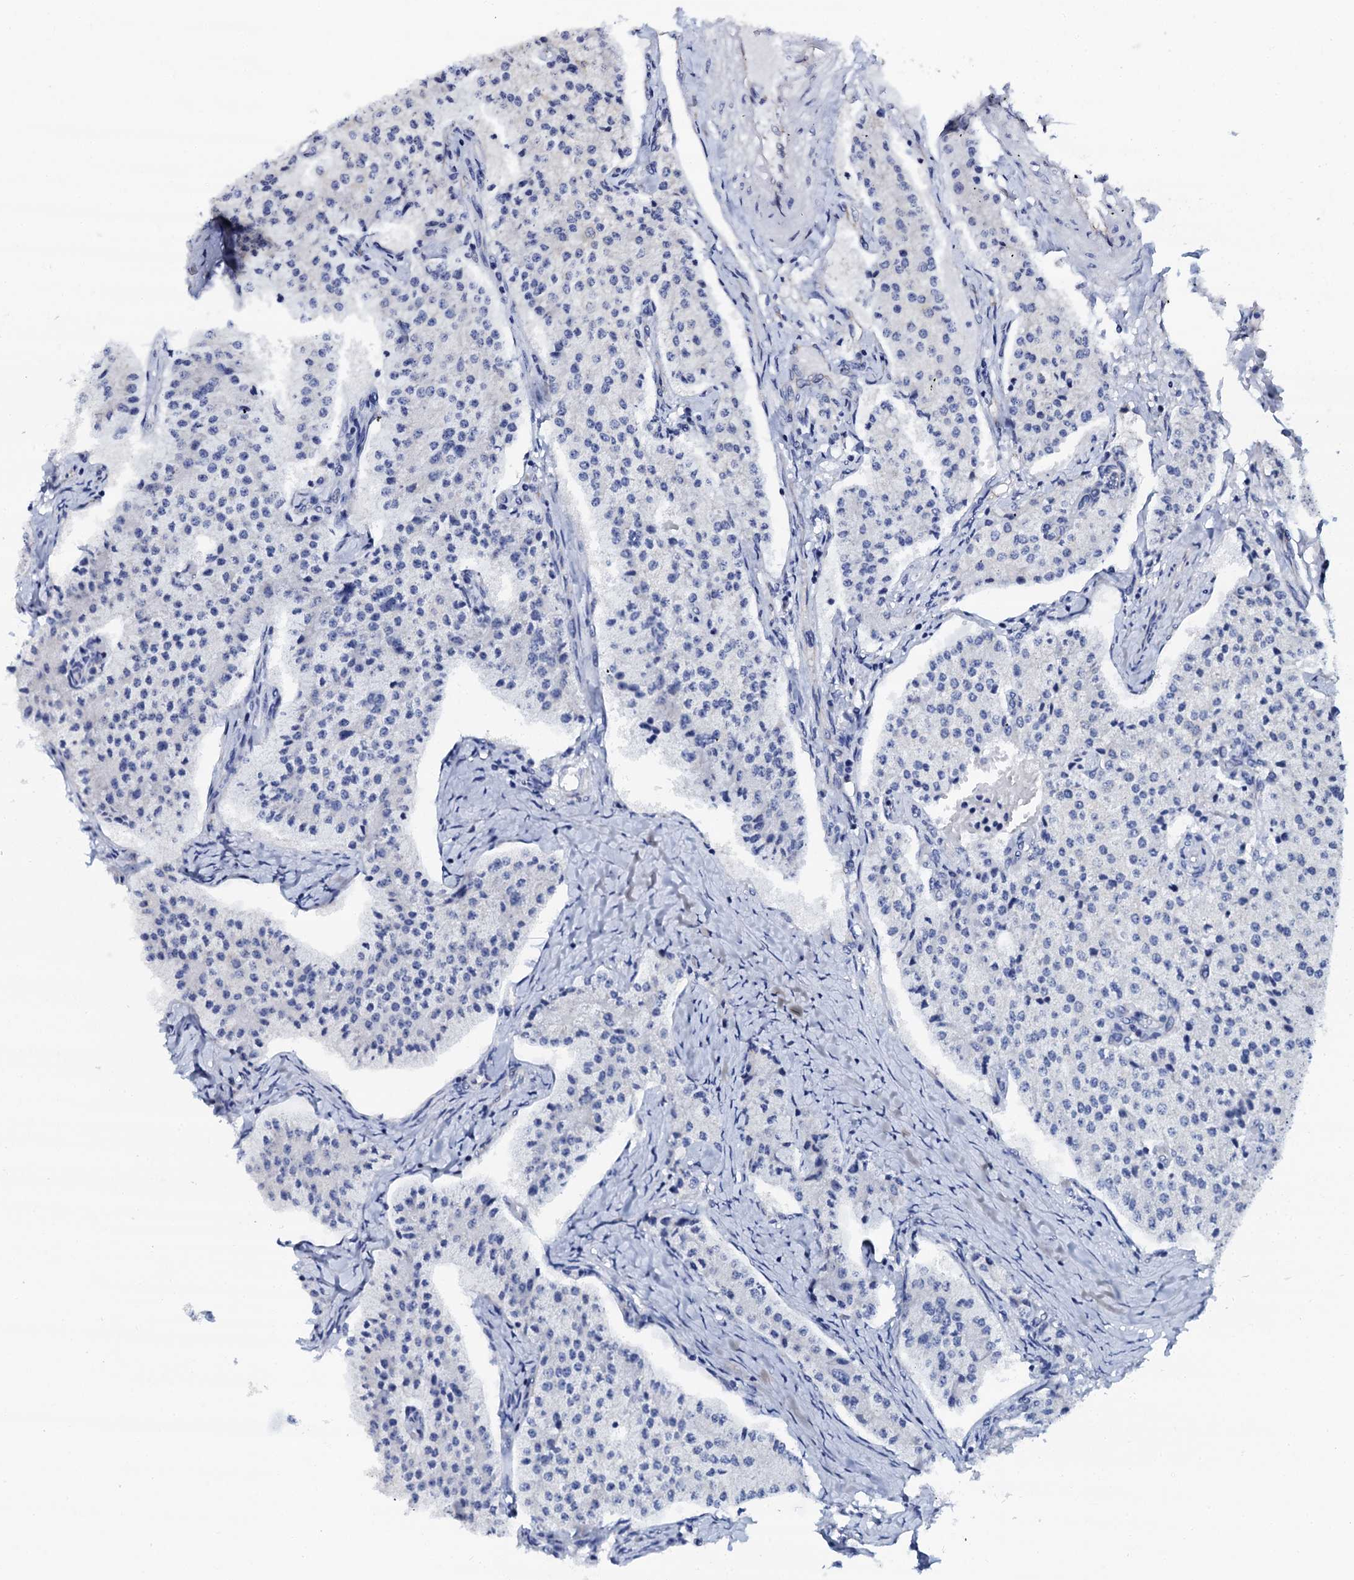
{"staining": {"intensity": "negative", "quantity": "none", "location": "none"}, "tissue": "carcinoid", "cell_type": "Tumor cells", "image_type": "cancer", "snomed": [{"axis": "morphology", "description": "Carcinoid, malignant, NOS"}, {"axis": "topography", "description": "Colon"}], "caption": "Immunohistochemistry (IHC) photomicrograph of neoplastic tissue: human carcinoid stained with DAB (3,3'-diaminobenzidine) shows no significant protein expression in tumor cells.", "gene": "AKAP3", "patient": {"sex": "female", "age": 52}}